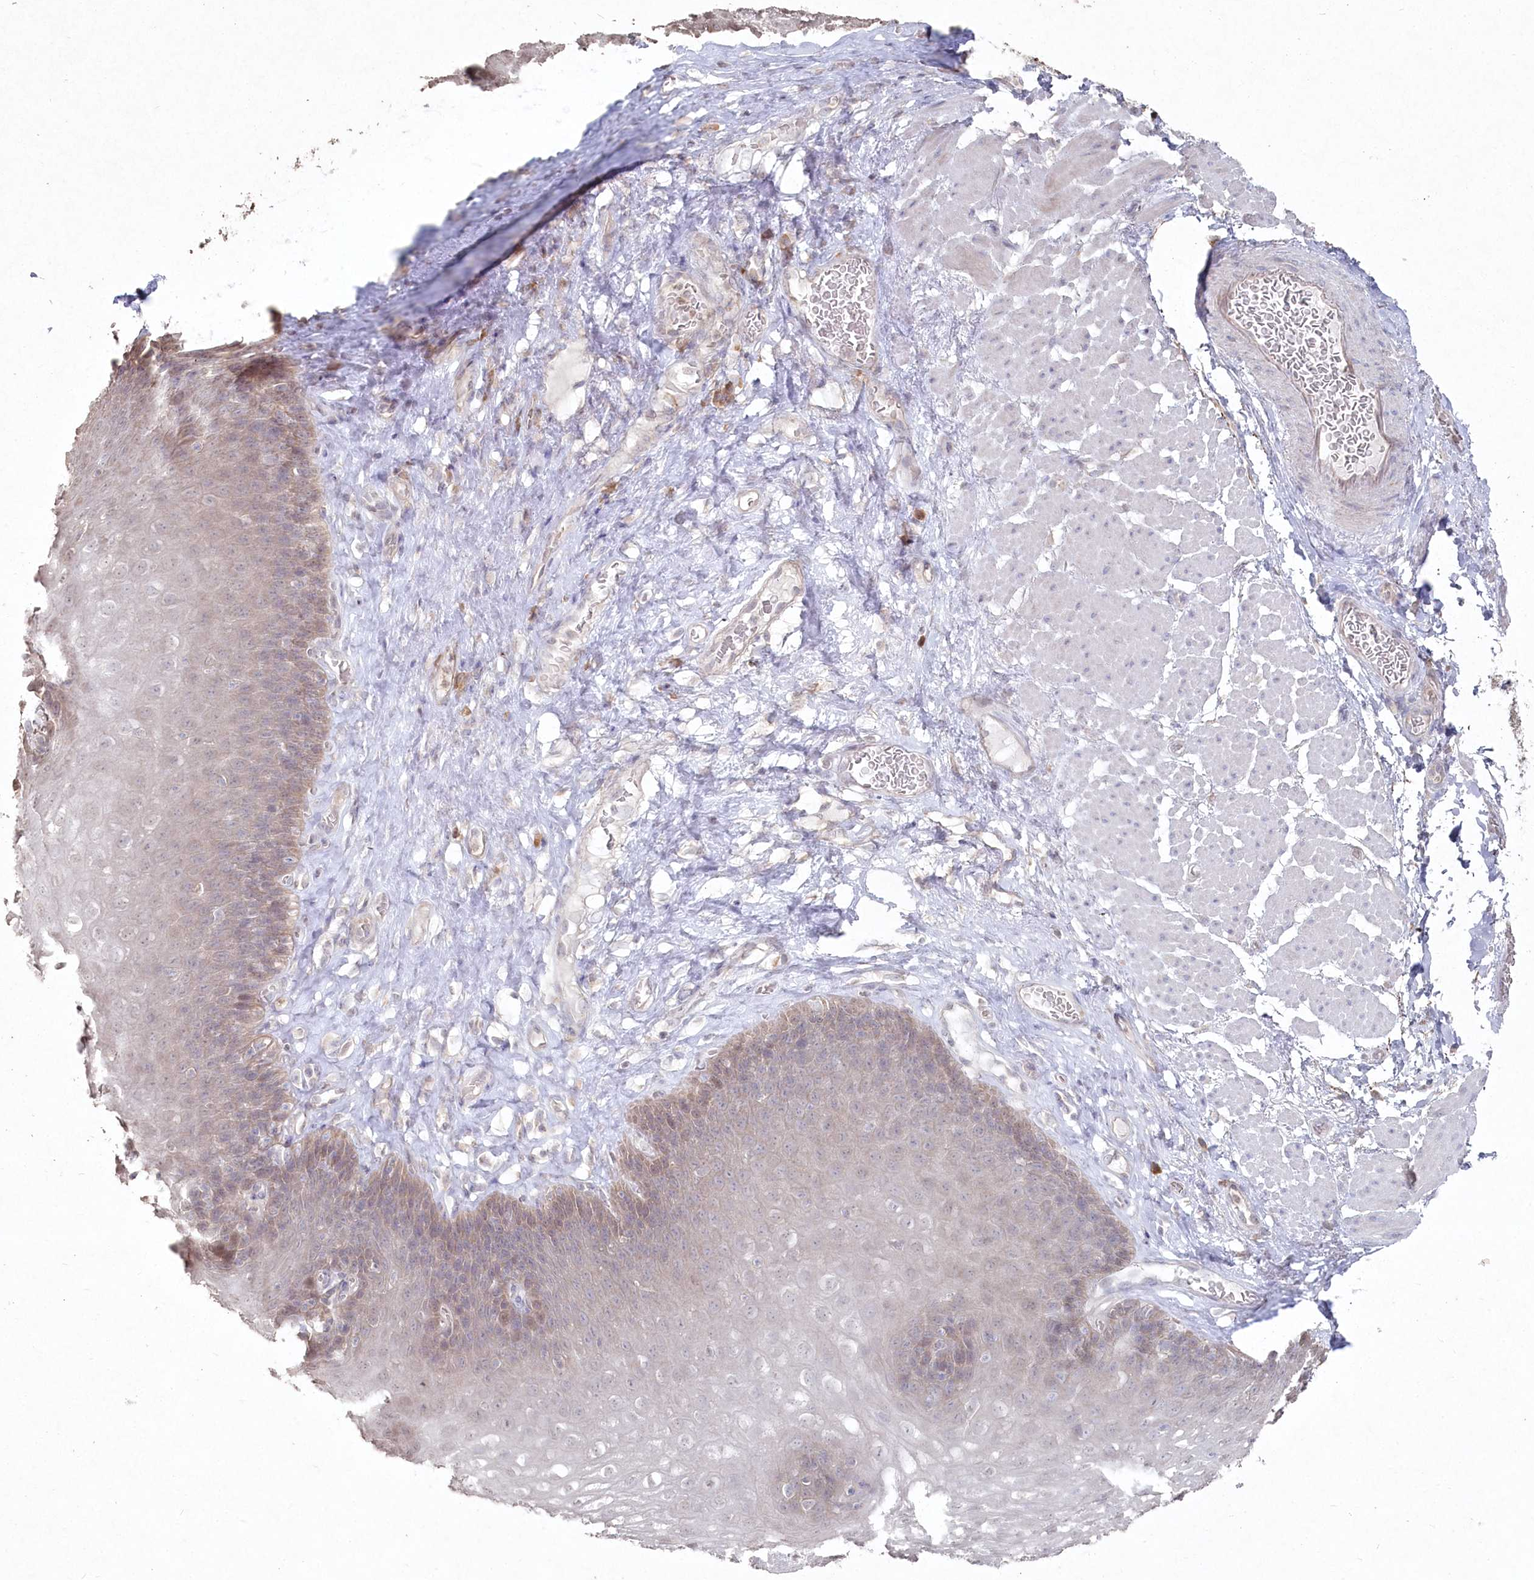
{"staining": {"intensity": "weak", "quantity": "<25%", "location": "cytoplasmic/membranous"}, "tissue": "esophagus", "cell_type": "Squamous epithelial cells", "image_type": "normal", "snomed": [{"axis": "morphology", "description": "Normal tissue, NOS"}, {"axis": "topography", "description": "Esophagus"}], "caption": "An immunohistochemistry (IHC) histopathology image of unremarkable esophagus is shown. There is no staining in squamous epithelial cells of esophagus. (DAB (3,3'-diaminobenzidine) immunohistochemistry (IHC), high magnification).", "gene": "TGFBRAP1", "patient": {"sex": "female", "age": 66}}